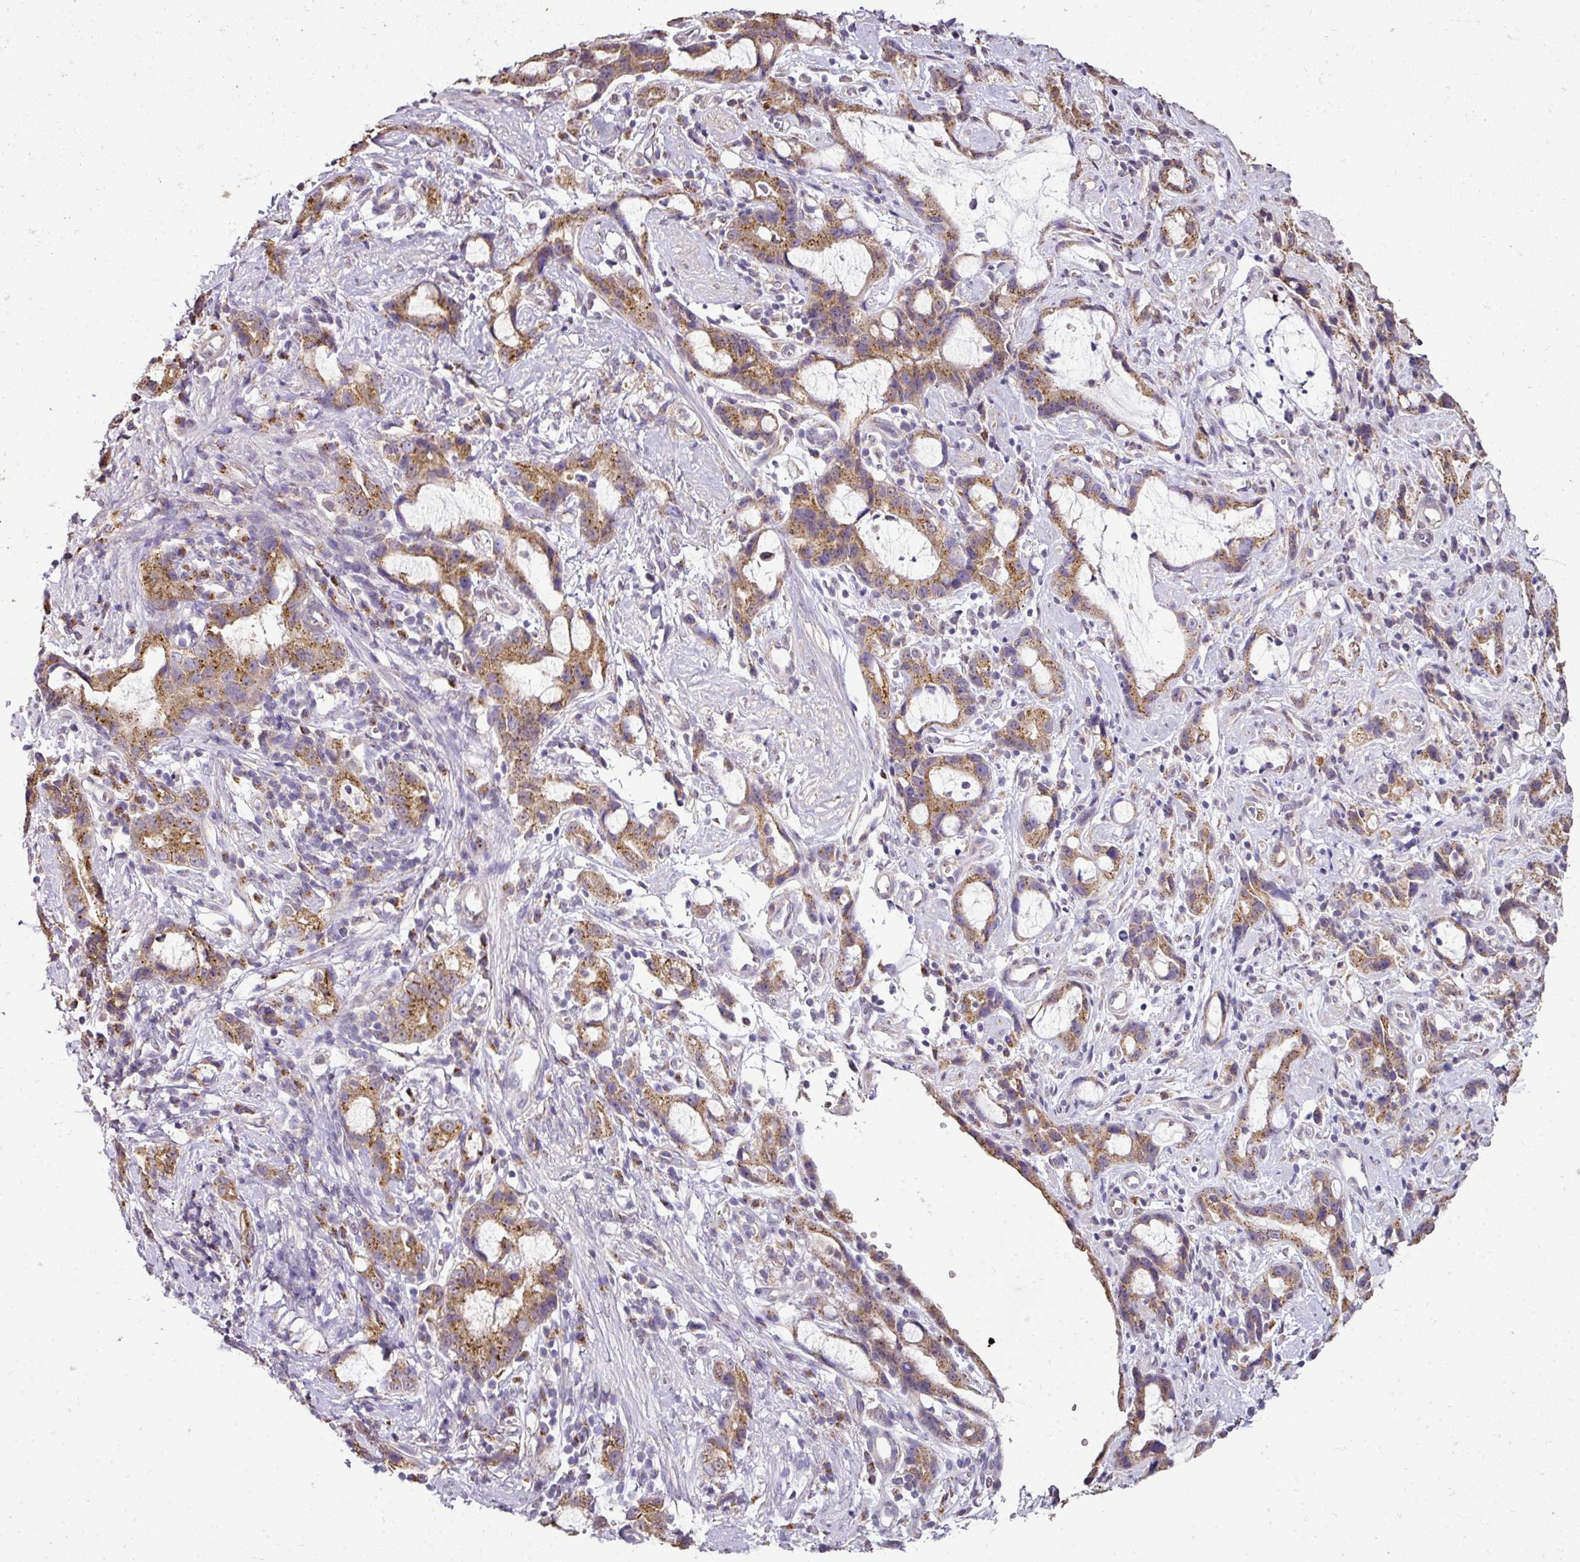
{"staining": {"intensity": "moderate", "quantity": ">75%", "location": "cytoplasmic/membranous"}, "tissue": "stomach cancer", "cell_type": "Tumor cells", "image_type": "cancer", "snomed": [{"axis": "morphology", "description": "Adenocarcinoma, NOS"}, {"axis": "topography", "description": "Stomach"}], "caption": "Stomach cancer tissue demonstrates moderate cytoplasmic/membranous expression in about >75% of tumor cells, visualized by immunohistochemistry.", "gene": "JPH2", "patient": {"sex": "male", "age": 55}}